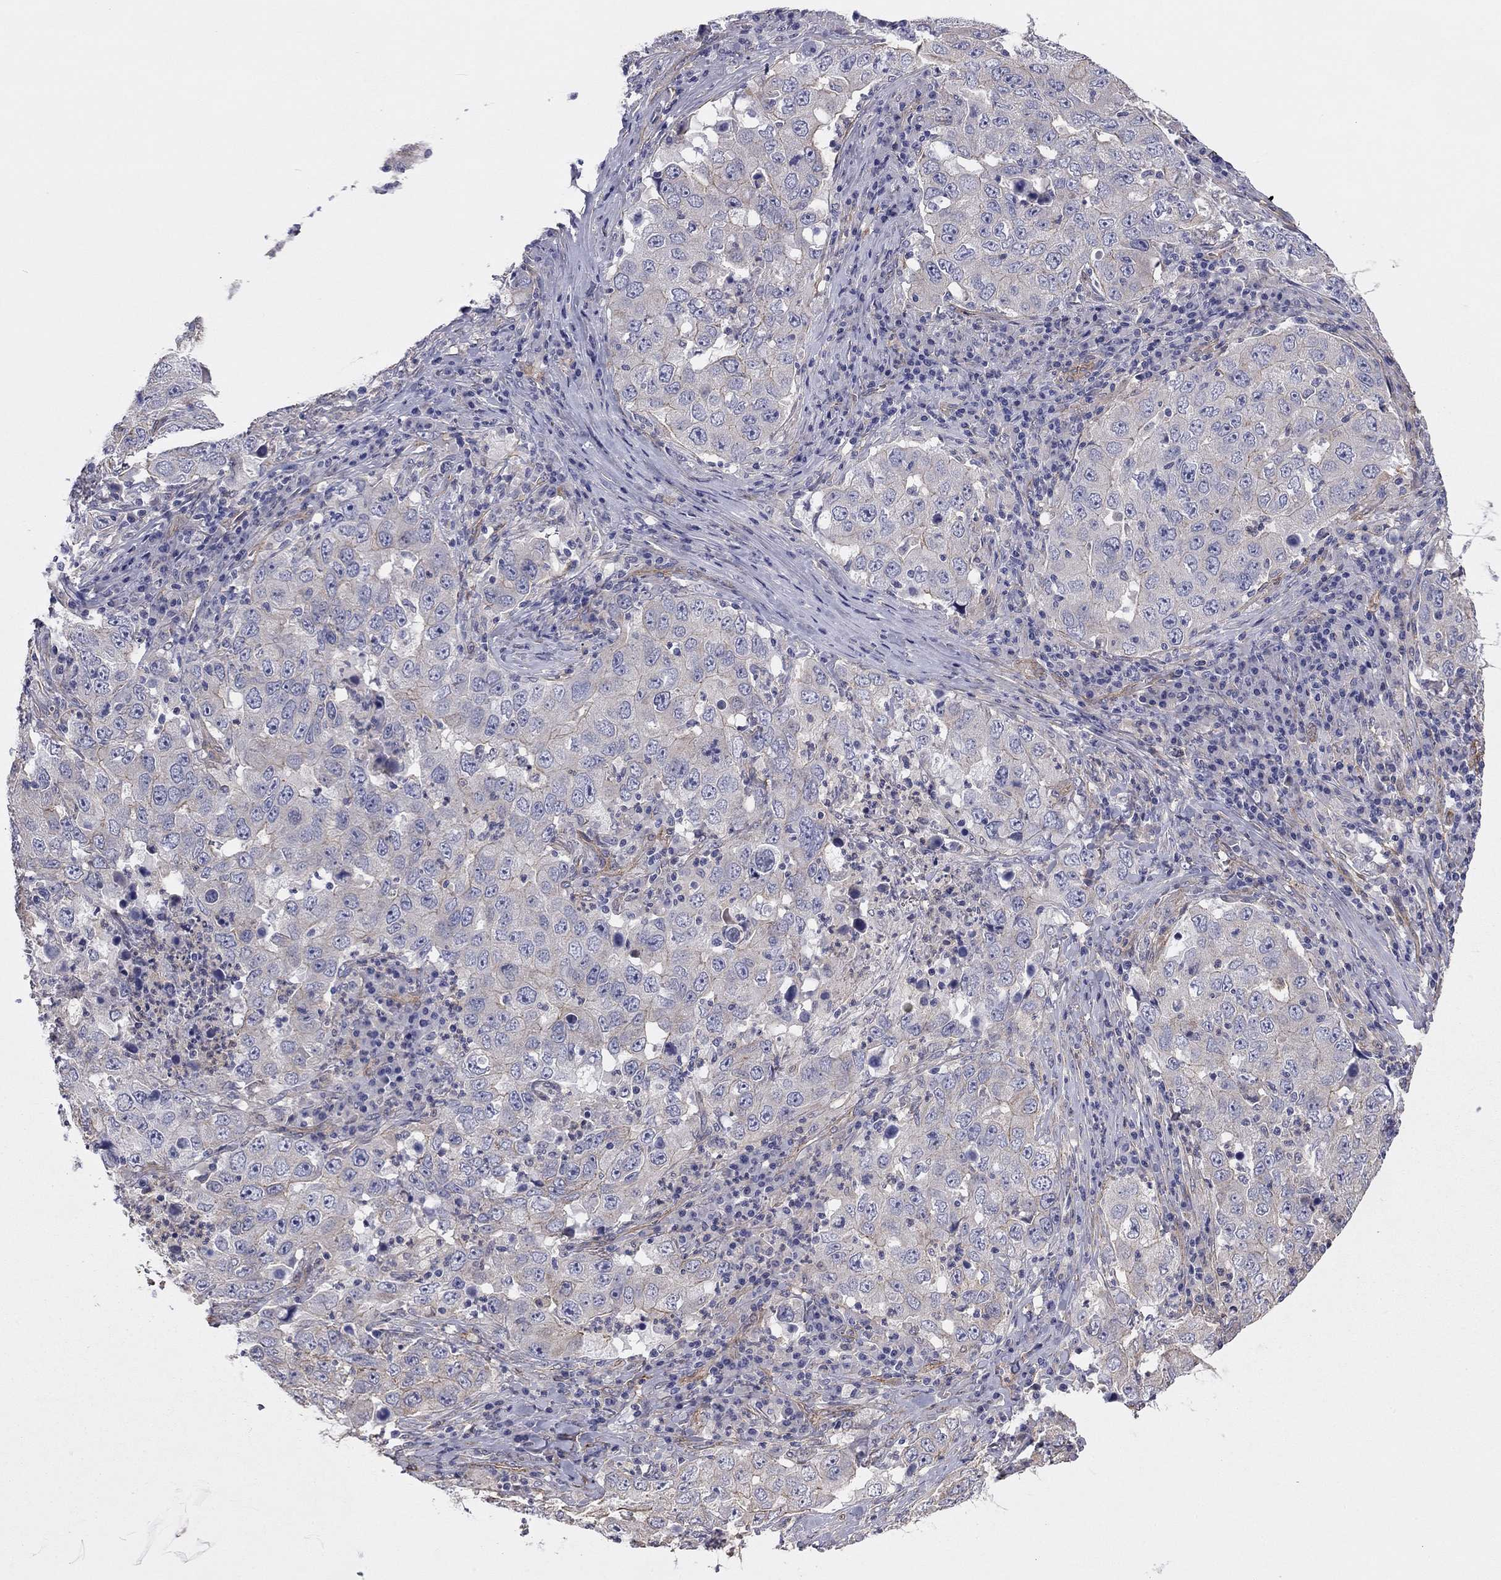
{"staining": {"intensity": "moderate", "quantity": "<25%", "location": "cytoplasmic/membranous"}, "tissue": "lung cancer", "cell_type": "Tumor cells", "image_type": "cancer", "snomed": [{"axis": "morphology", "description": "Adenocarcinoma, NOS"}, {"axis": "topography", "description": "Lung"}], "caption": "A micrograph of adenocarcinoma (lung) stained for a protein exhibits moderate cytoplasmic/membranous brown staining in tumor cells.", "gene": "TCHH", "patient": {"sex": "male", "age": 73}}